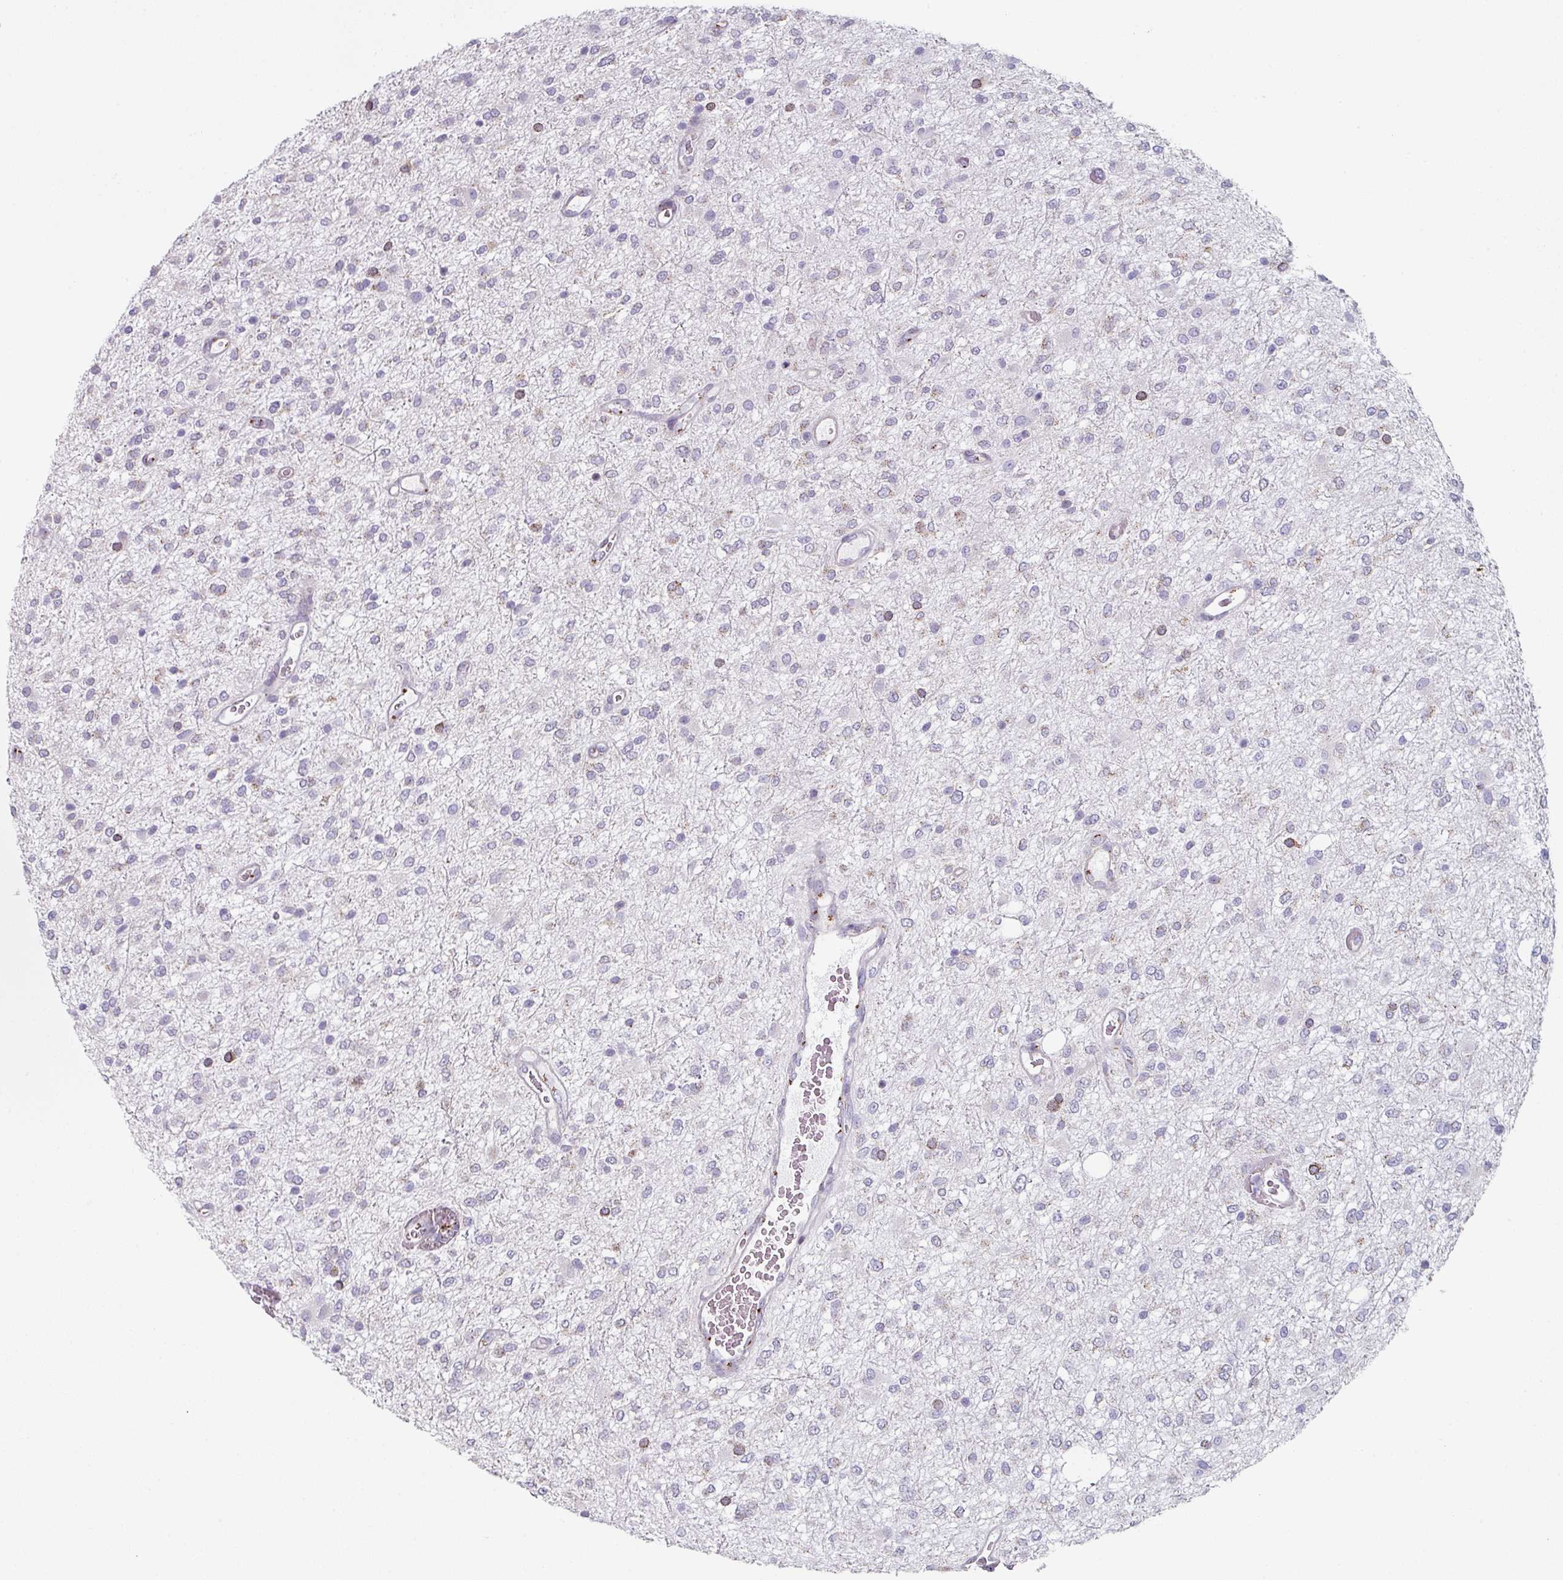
{"staining": {"intensity": "moderate", "quantity": "<25%", "location": "cytoplasmic/membranous"}, "tissue": "glioma", "cell_type": "Tumor cells", "image_type": "cancer", "snomed": [{"axis": "morphology", "description": "Glioma, malignant, Low grade"}, {"axis": "topography", "description": "Cerebellum"}], "caption": "Low-grade glioma (malignant) stained for a protein displays moderate cytoplasmic/membranous positivity in tumor cells.", "gene": "CCDC85B", "patient": {"sex": "female", "age": 5}}